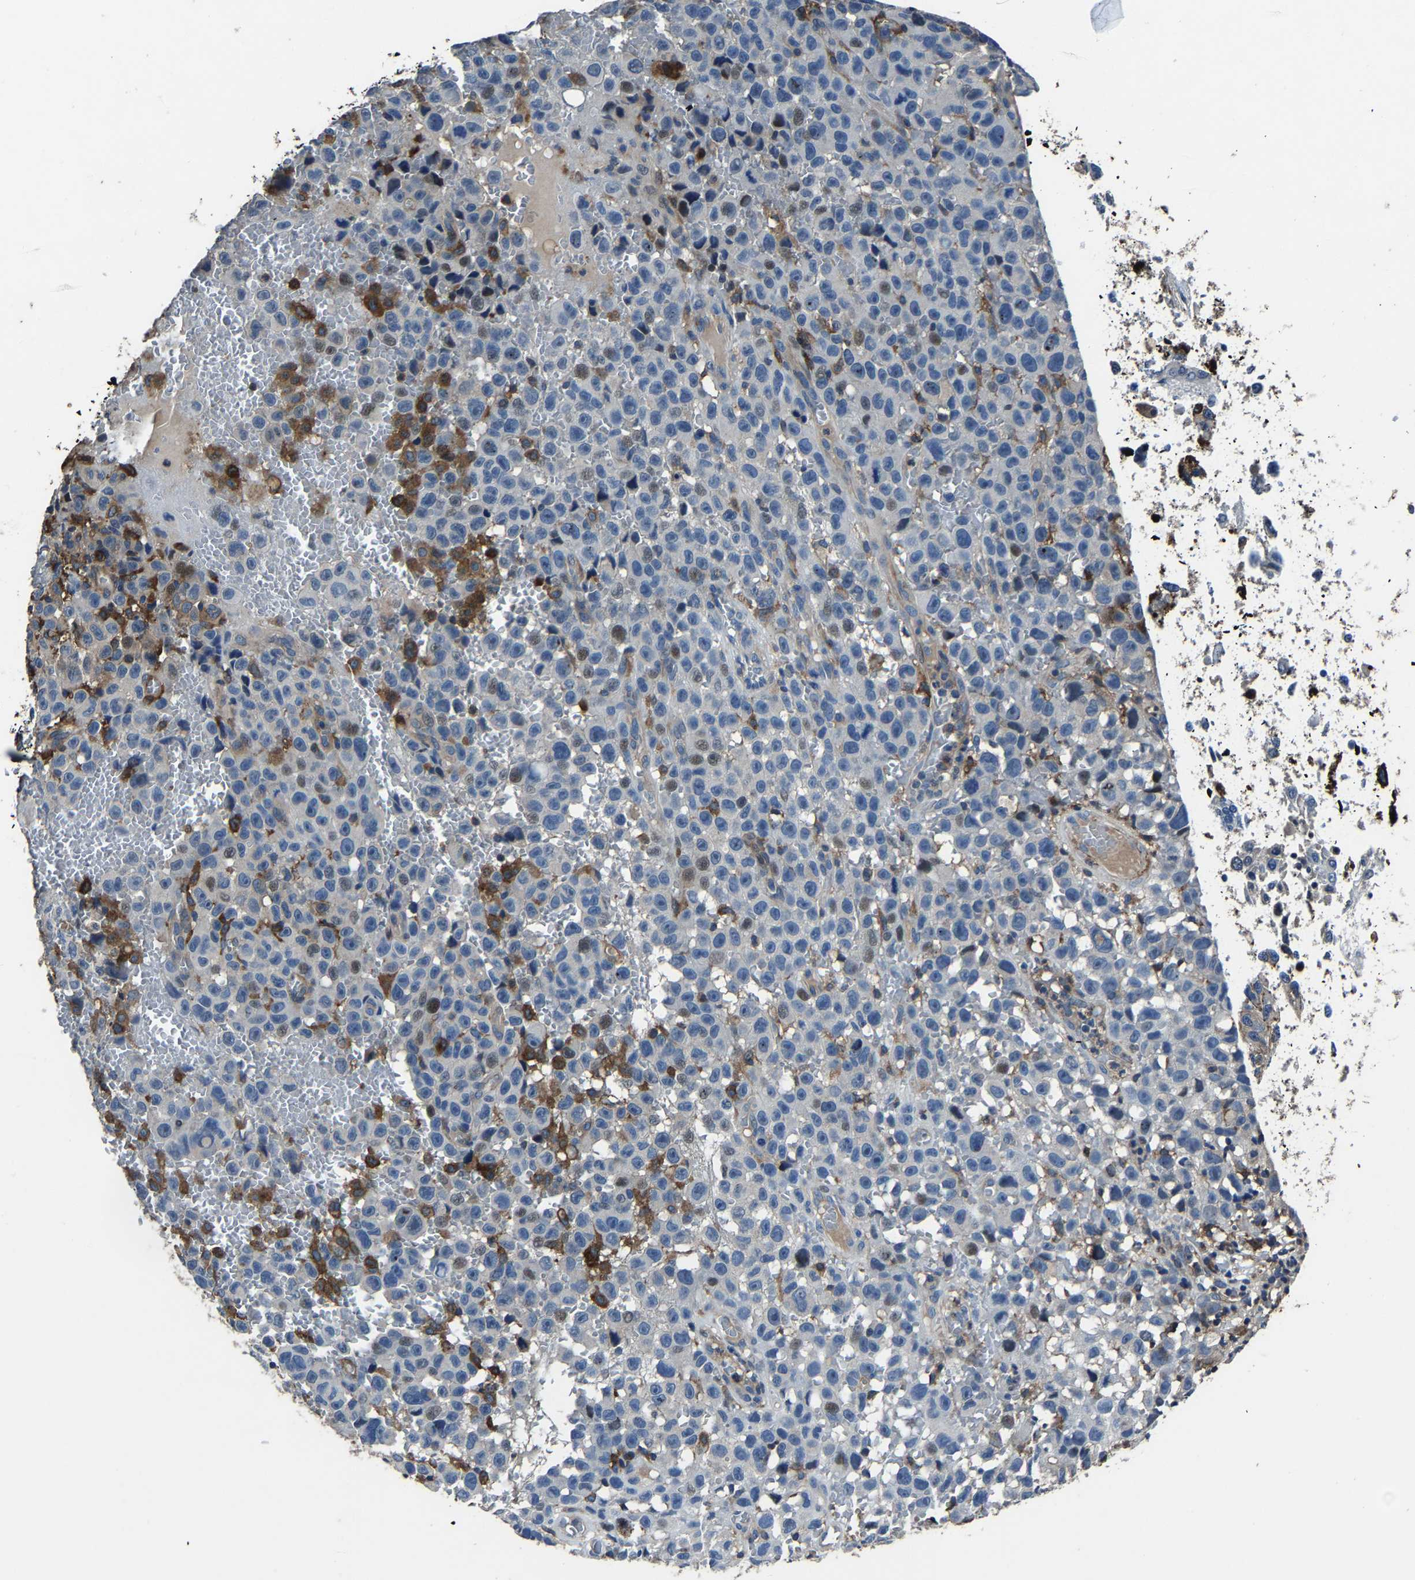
{"staining": {"intensity": "negative", "quantity": "none", "location": "none"}, "tissue": "skin cancer", "cell_type": "Tumor cells", "image_type": "cancer", "snomed": [{"axis": "morphology", "description": "Squamous cell carcinoma, NOS"}, {"axis": "topography", "description": "Skin"}], "caption": "Immunohistochemistry (IHC) of skin cancer reveals no positivity in tumor cells.", "gene": "PCNX2", "patient": {"sex": "female", "age": 44}}